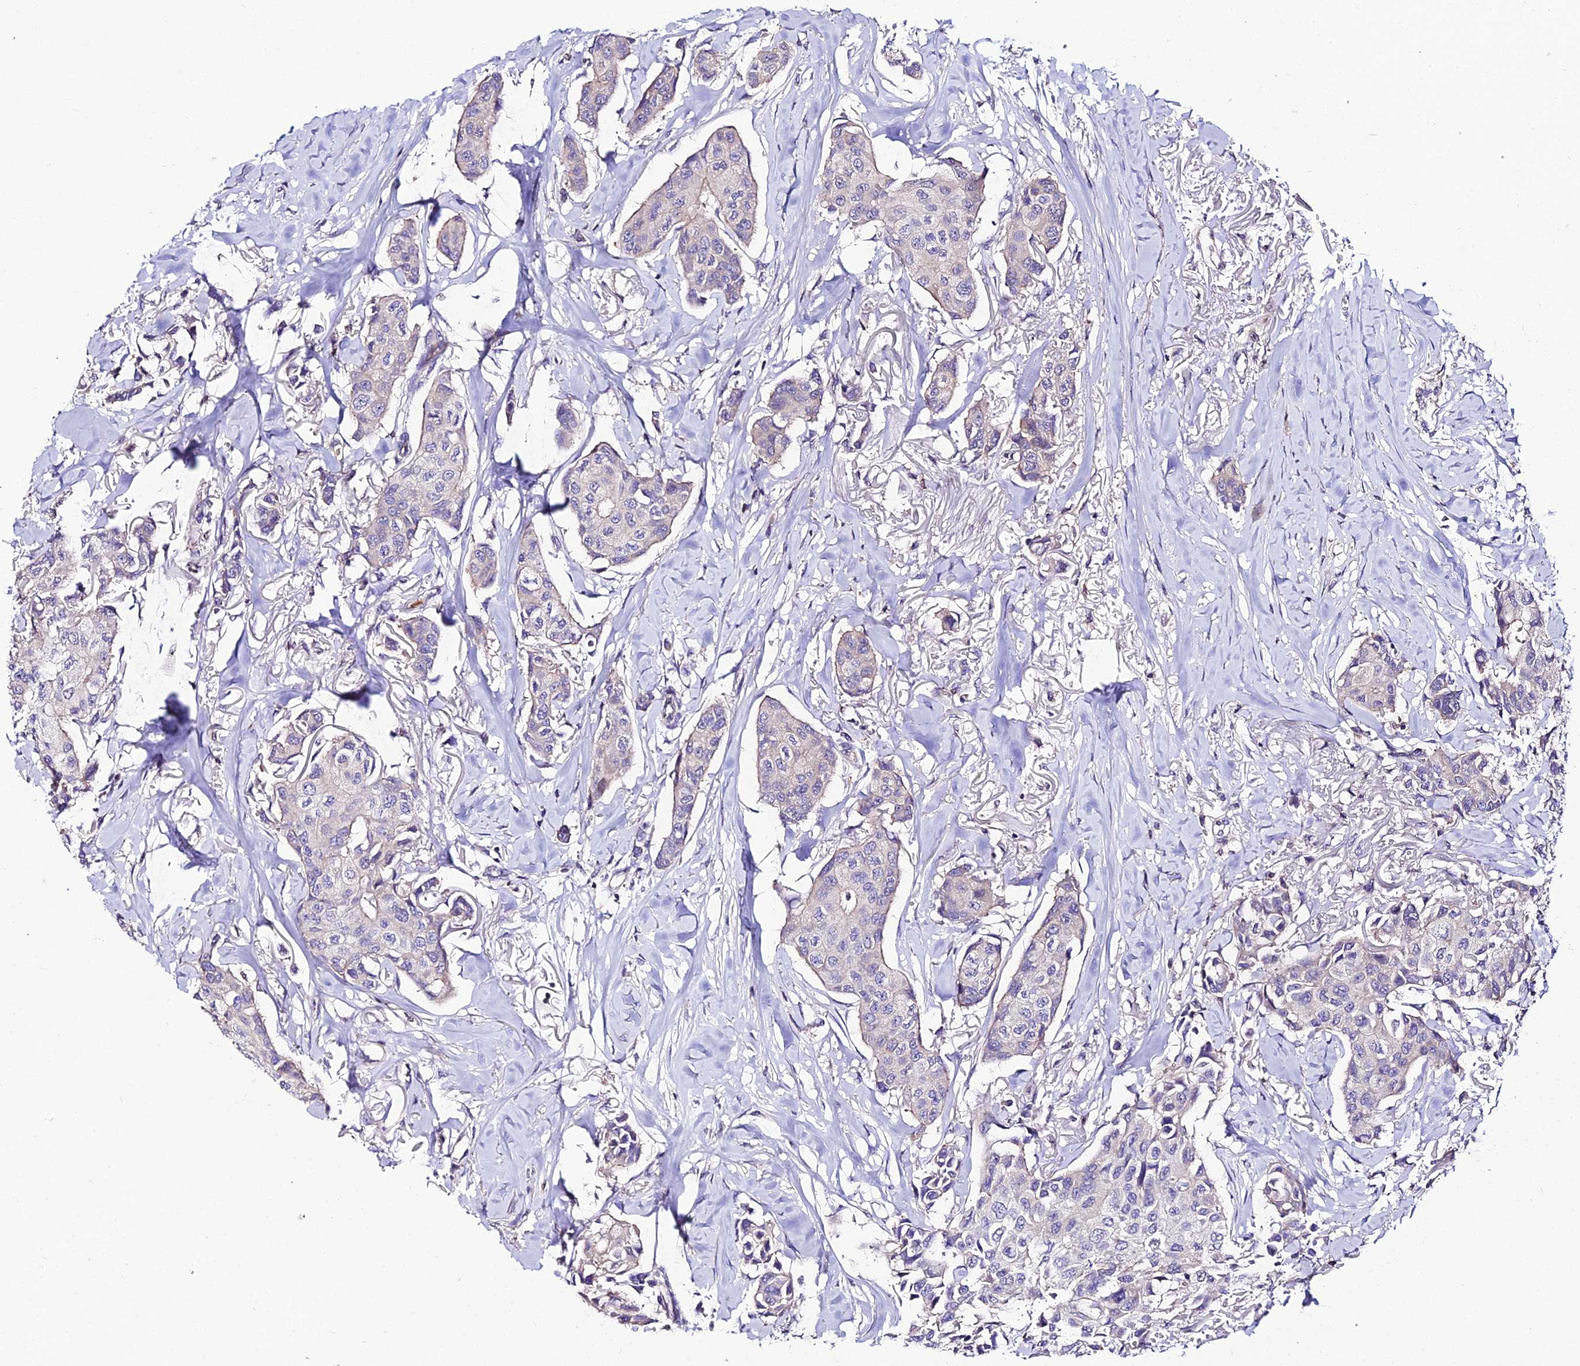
{"staining": {"intensity": "negative", "quantity": "none", "location": "none"}, "tissue": "breast cancer", "cell_type": "Tumor cells", "image_type": "cancer", "snomed": [{"axis": "morphology", "description": "Duct carcinoma"}, {"axis": "topography", "description": "Breast"}], "caption": "This is a image of immunohistochemistry staining of breast cancer, which shows no positivity in tumor cells.", "gene": "SHQ1", "patient": {"sex": "female", "age": 80}}